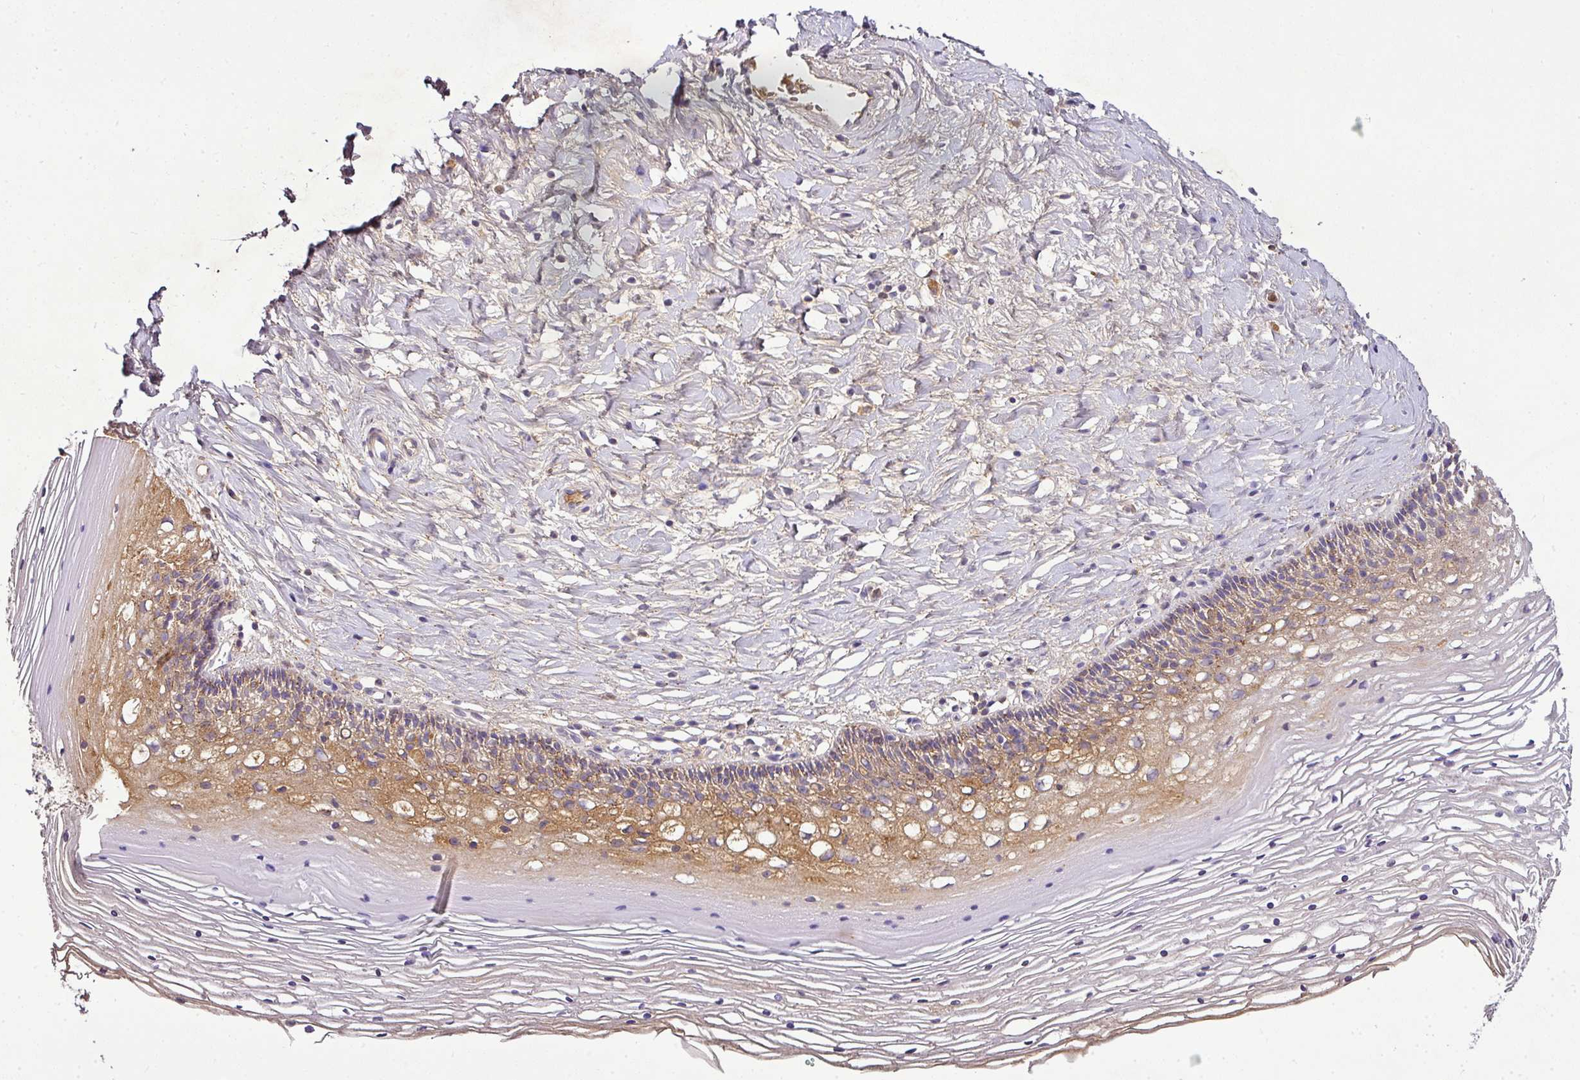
{"staining": {"intensity": "moderate", "quantity": "25%-75%", "location": "cytoplasmic/membranous"}, "tissue": "cervix", "cell_type": "Glandular cells", "image_type": "normal", "snomed": [{"axis": "morphology", "description": "Normal tissue, NOS"}, {"axis": "topography", "description": "Cervix"}], "caption": "Human cervix stained for a protein (brown) shows moderate cytoplasmic/membranous positive positivity in approximately 25%-75% of glandular cells.", "gene": "CAB39L", "patient": {"sex": "female", "age": 36}}